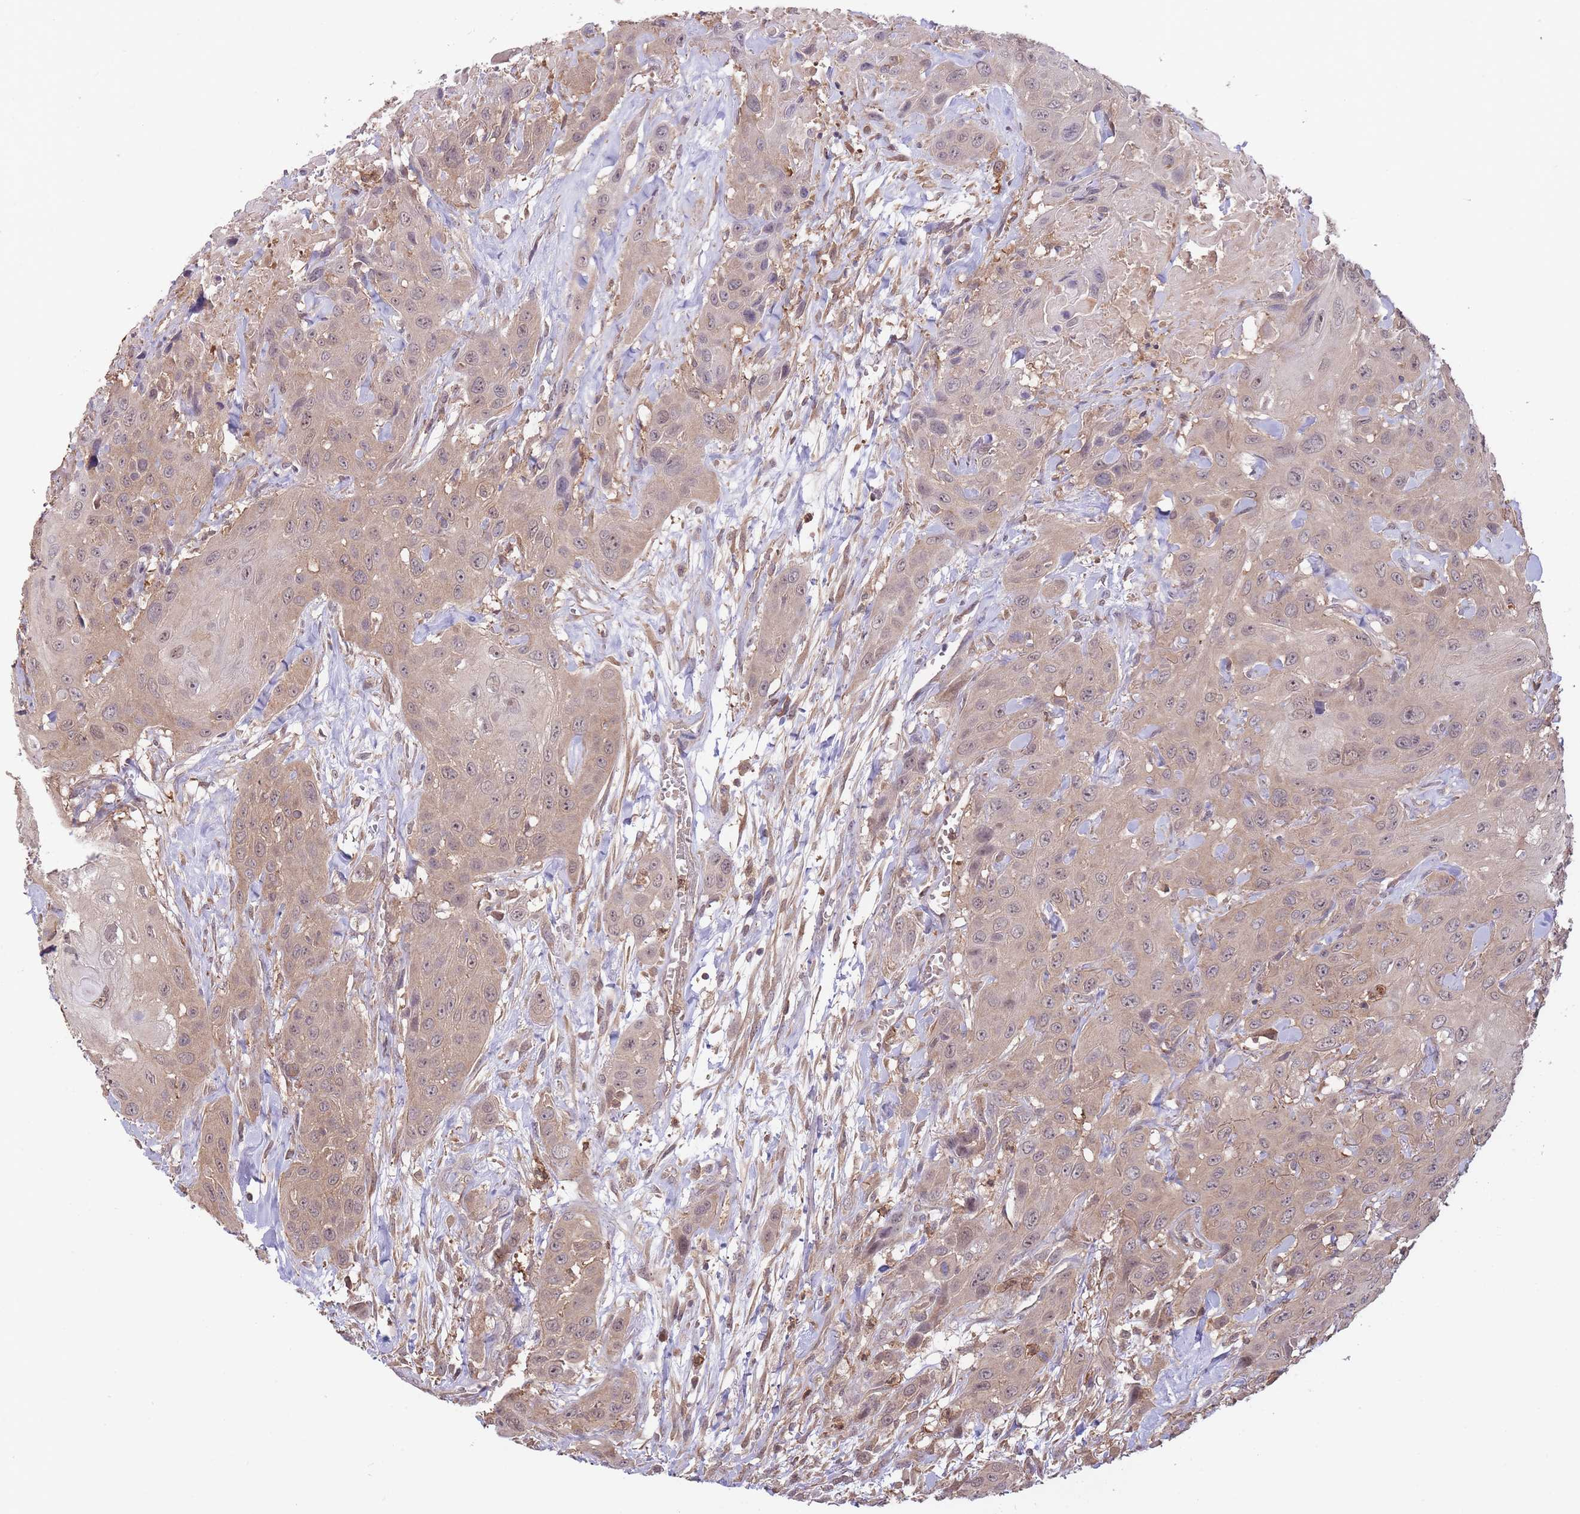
{"staining": {"intensity": "weak", "quantity": "25%-75%", "location": "cytoplasmic/membranous"}, "tissue": "head and neck cancer", "cell_type": "Tumor cells", "image_type": "cancer", "snomed": [{"axis": "morphology", "description": "Squamous cell carcinoma, NOS"}, {"axis": "topography", "description": "Head-Neck"}], "caption": "Human squamous cell carcinoma (head and neck) stained with a brown dye reveals weak cytoplasmic/membranous positive expression in approximately 25%-75% of tumor cells.", "gene": "ZNF304", "patient": {"sex": "male", "age": 81}}